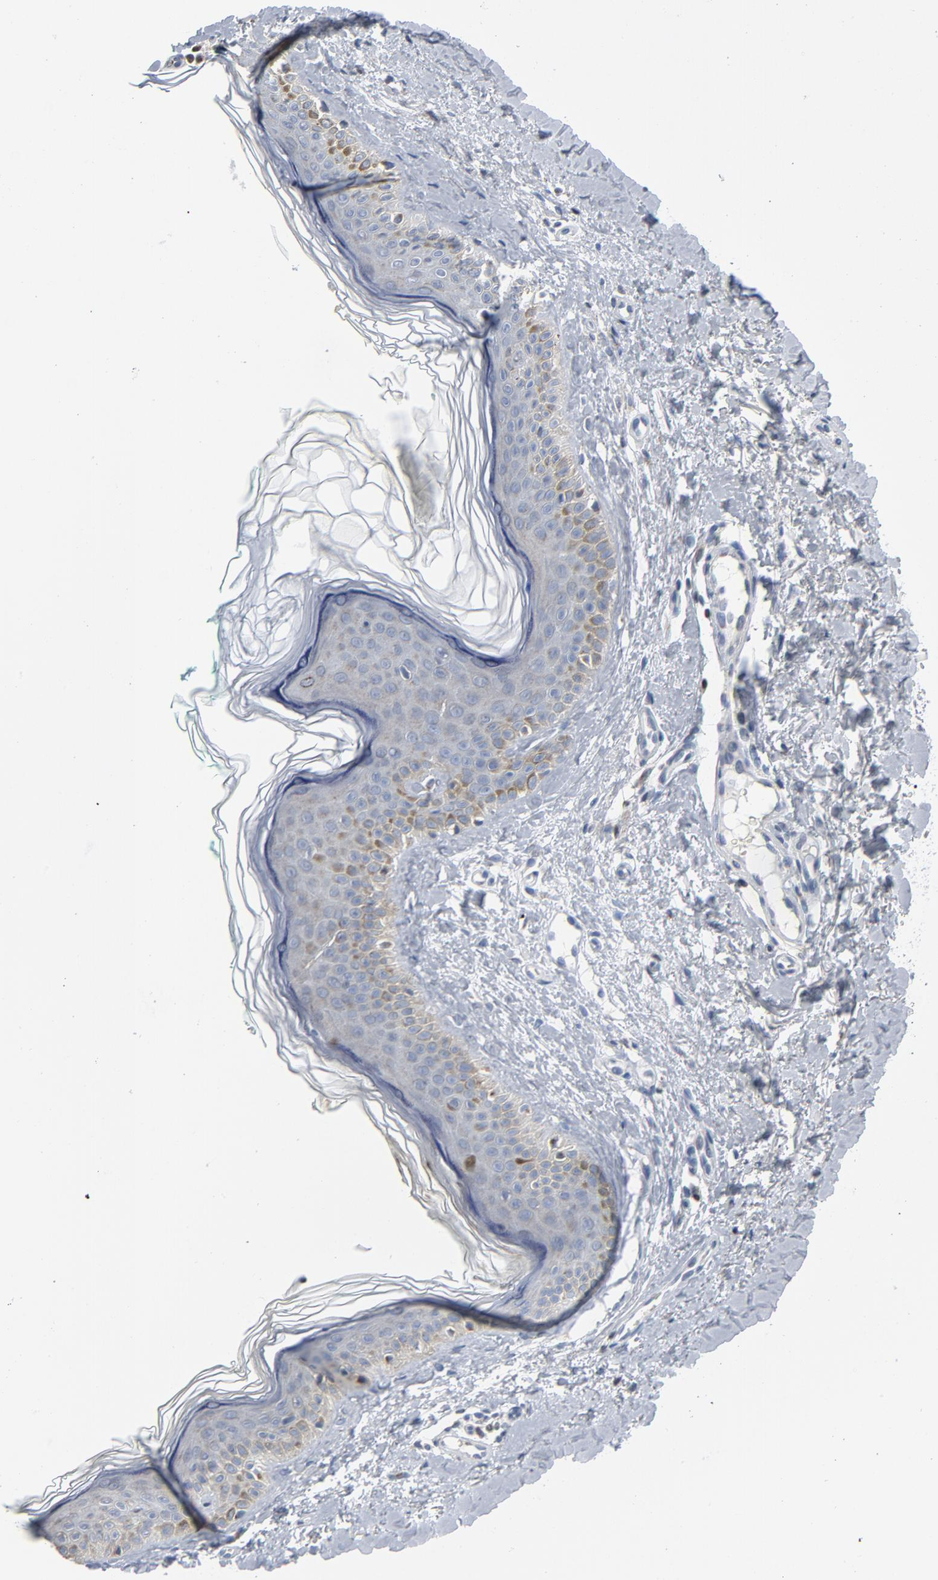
{"staining": {"intensity": "negative", "quantity": "none", "location": "none"}, "tissue": "skin", "cell_type": "Fibroblasts", "image_type": "normal", "snomed": [{"axis": "morphology", "description": "Normal tissue, NOS"}, {"axis": "topography", "description": "Skin"}], "caption": "IHC image of normal skin: human skin stained with DAB reveals no significant protein positivity in fibroblasts.", "gene": "YIPF6", "patient": {"sex": "male", "age": 71}}